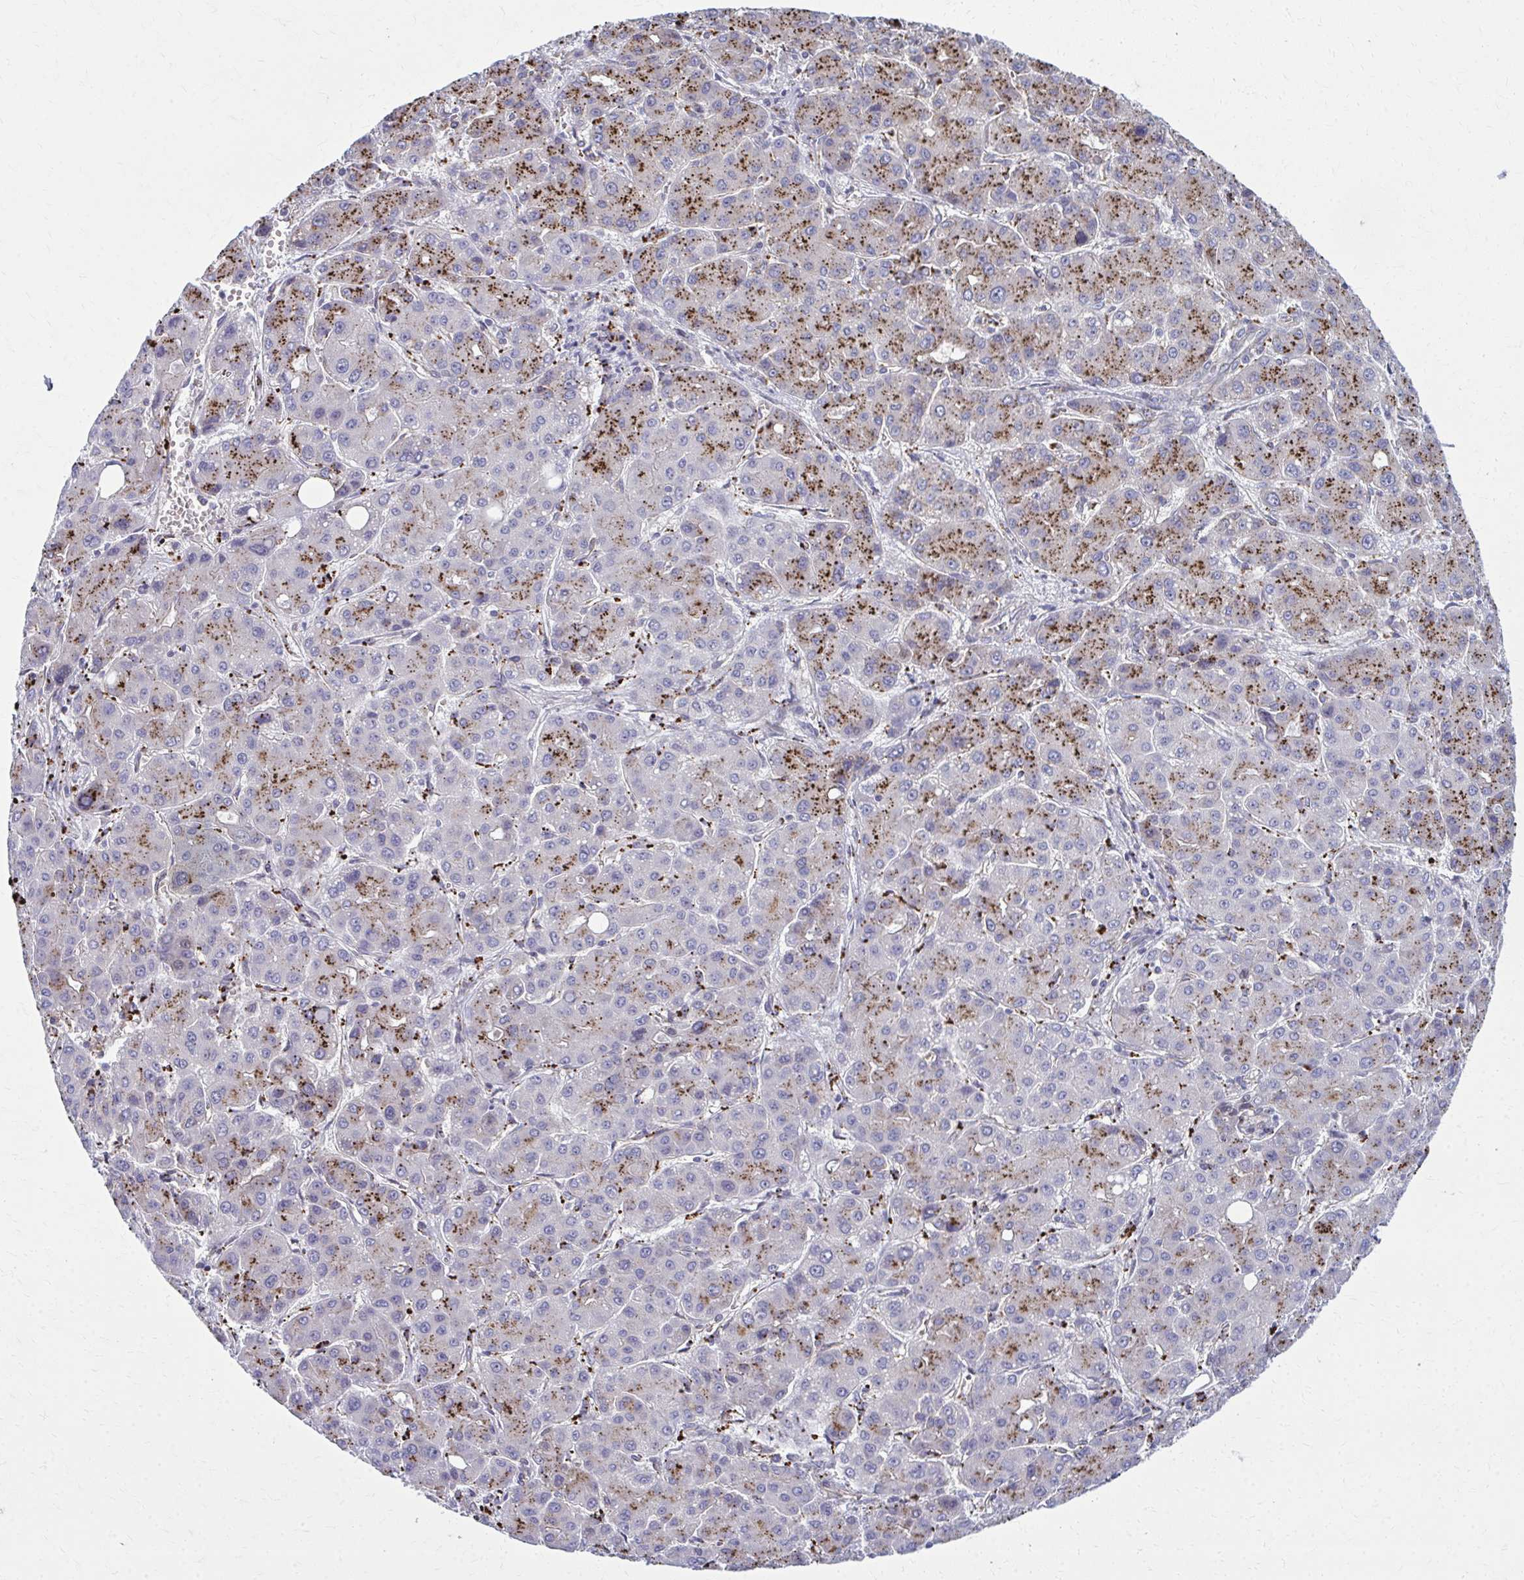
{"staining": {"intensity": "strong", "quantity": "25%-75%", "location": "cytoplasmic/membranous"}, "tissue": "liver cancer", "cell_type": "Tumor cells", "image_type": "cancer", "snomed": [{"axis": "morphology", "description": "Carcinoma, Hepatocellular, NOS"}, {"axis": "topography", "description": "Liver"}], "caption": "This is a histology image of immunohistochemistry (IHC) staining of liver cancer, which shows strong staining in the cytoplasmic/membranous of tumor cells.", "gene": "LRRC4B", "patient": {"sex": "male", "age": 55}}